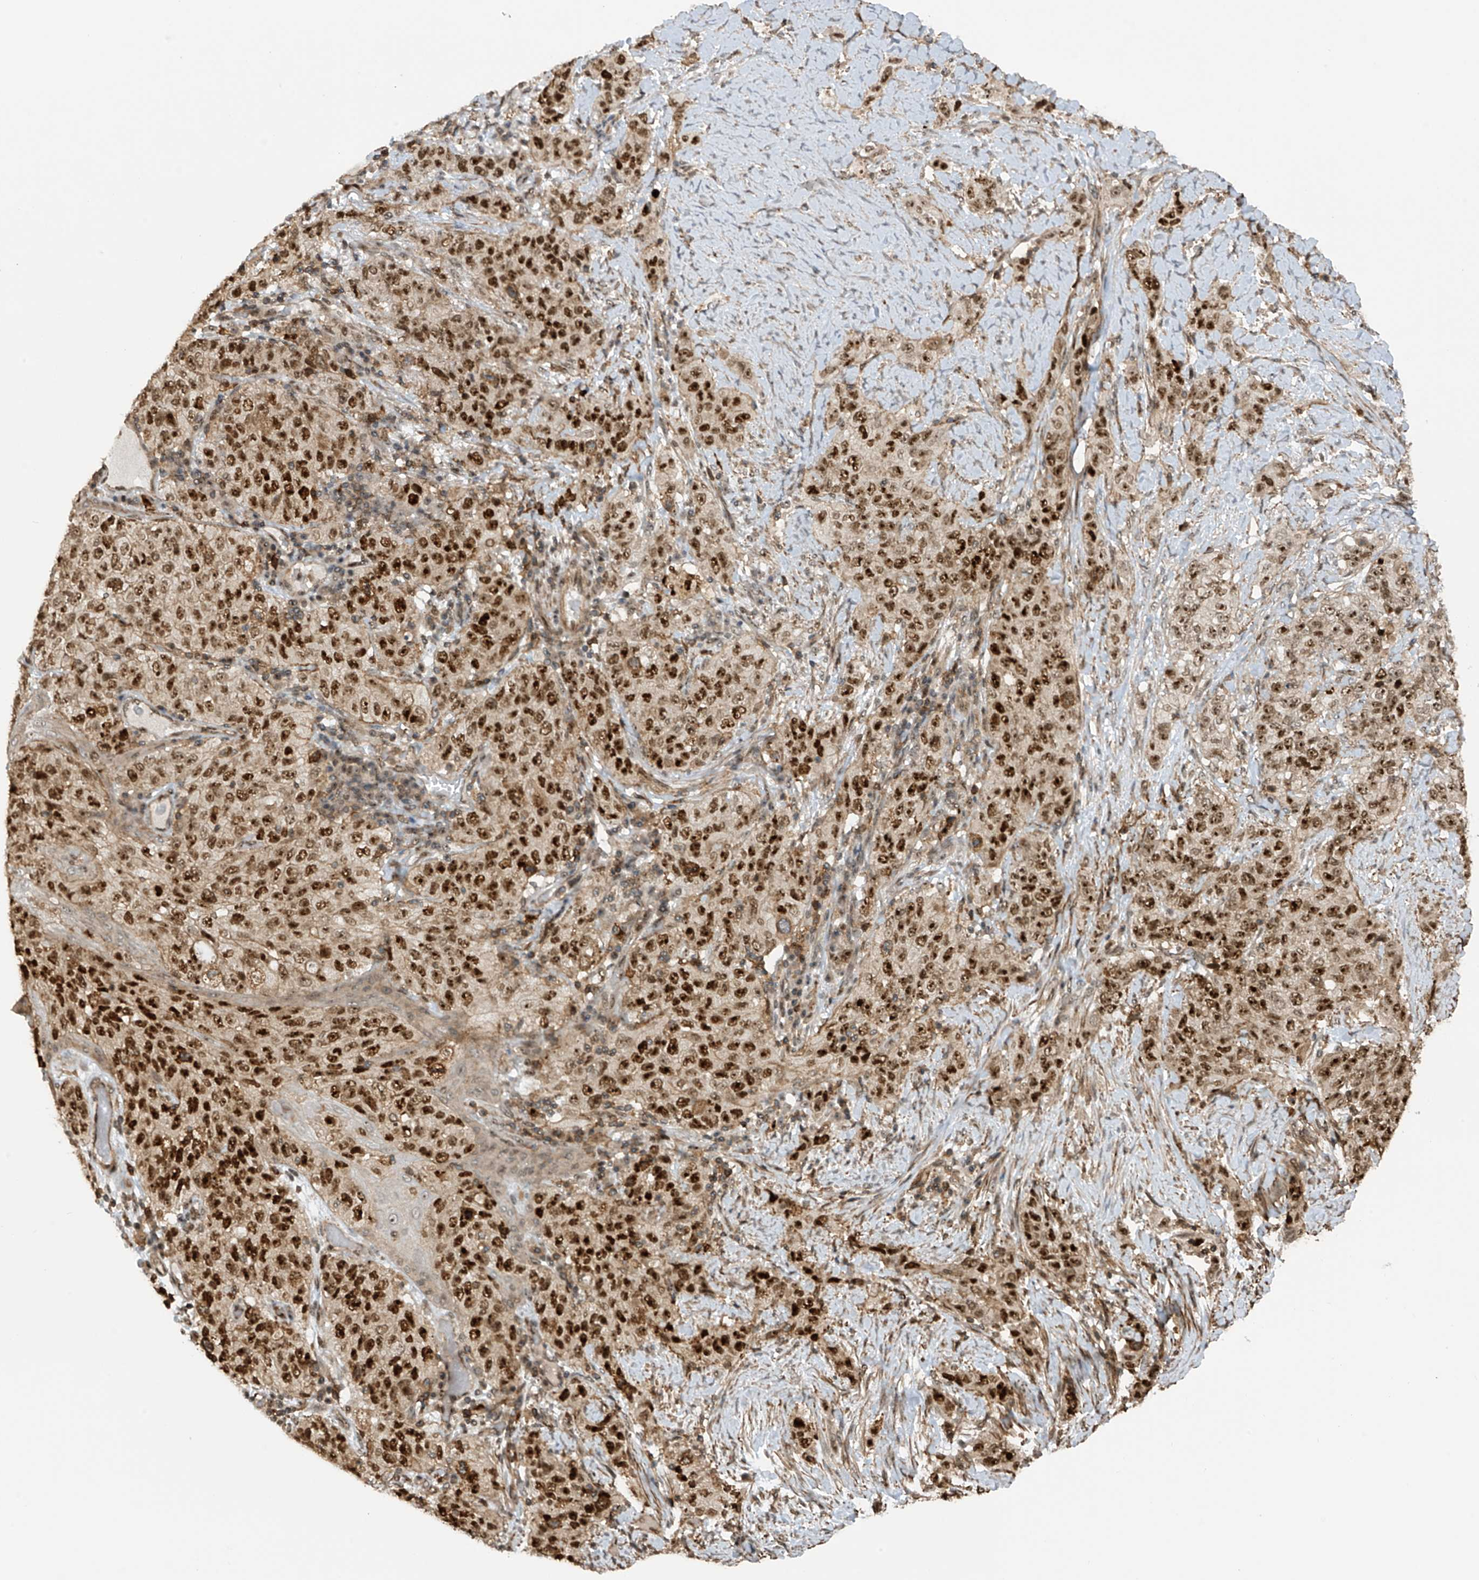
{"staining": {"intensity": "strong", "quantity": ">75%", "location": "nuclear"}, "tissue": "stomach cancer", "cell_type": "Tumor cells", "image_type": "cancer", "snomed": [{"axis": "morphology", "description": "Adenocarcinoma, NOS"}, {"axis": "topography", "description": "Stomach"}], "caption": "An image showing strong nuclear expression in about >75% of tumor cells in stomach adenocarcinoma, as visualized by brown immunohistochemical staining.", "gene": "REPIN1", "patient": {"sex": "male", "age": 48}}